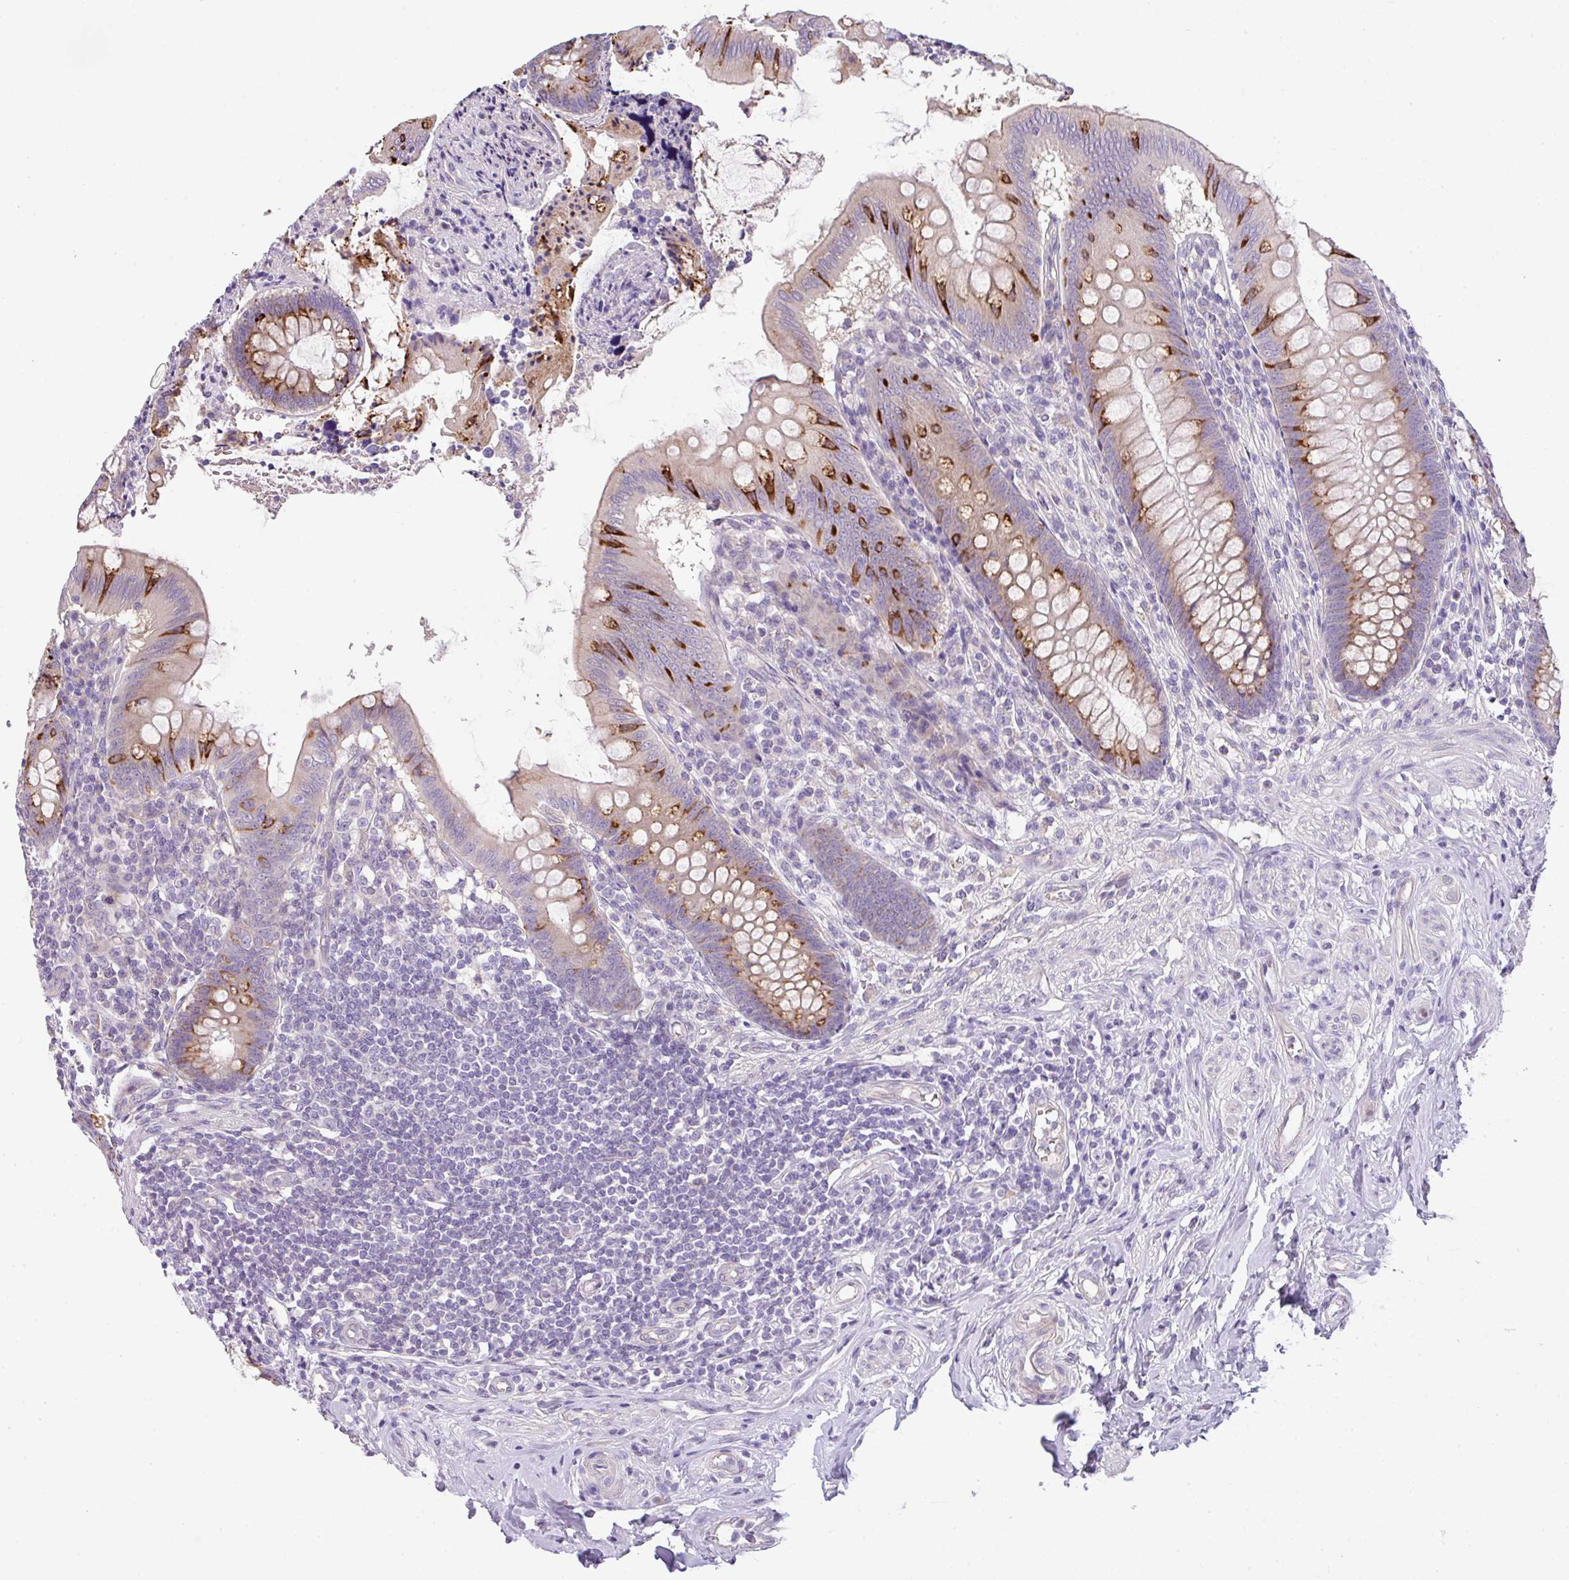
{"staining": {"intensity": "strong", "quantity": "<25%", "location": "cytoplasmic/membranous"}, "tissue": "appendix", "cell_type": "Glandular cells", "image_type": "normal", "snomed": [{"axis": "morphology", "description": "Normal tissue, NOS"}, {"axis": "topography", "description": "Appendix"}], "caption": "Immunohistochemical staining of unremarkable appendix displays strong cytoplasmic/membranous protein staining in about <25% of glandular cells.", "gene": "PIK3R5", "patient": {"sex": "female", "age": 51}}